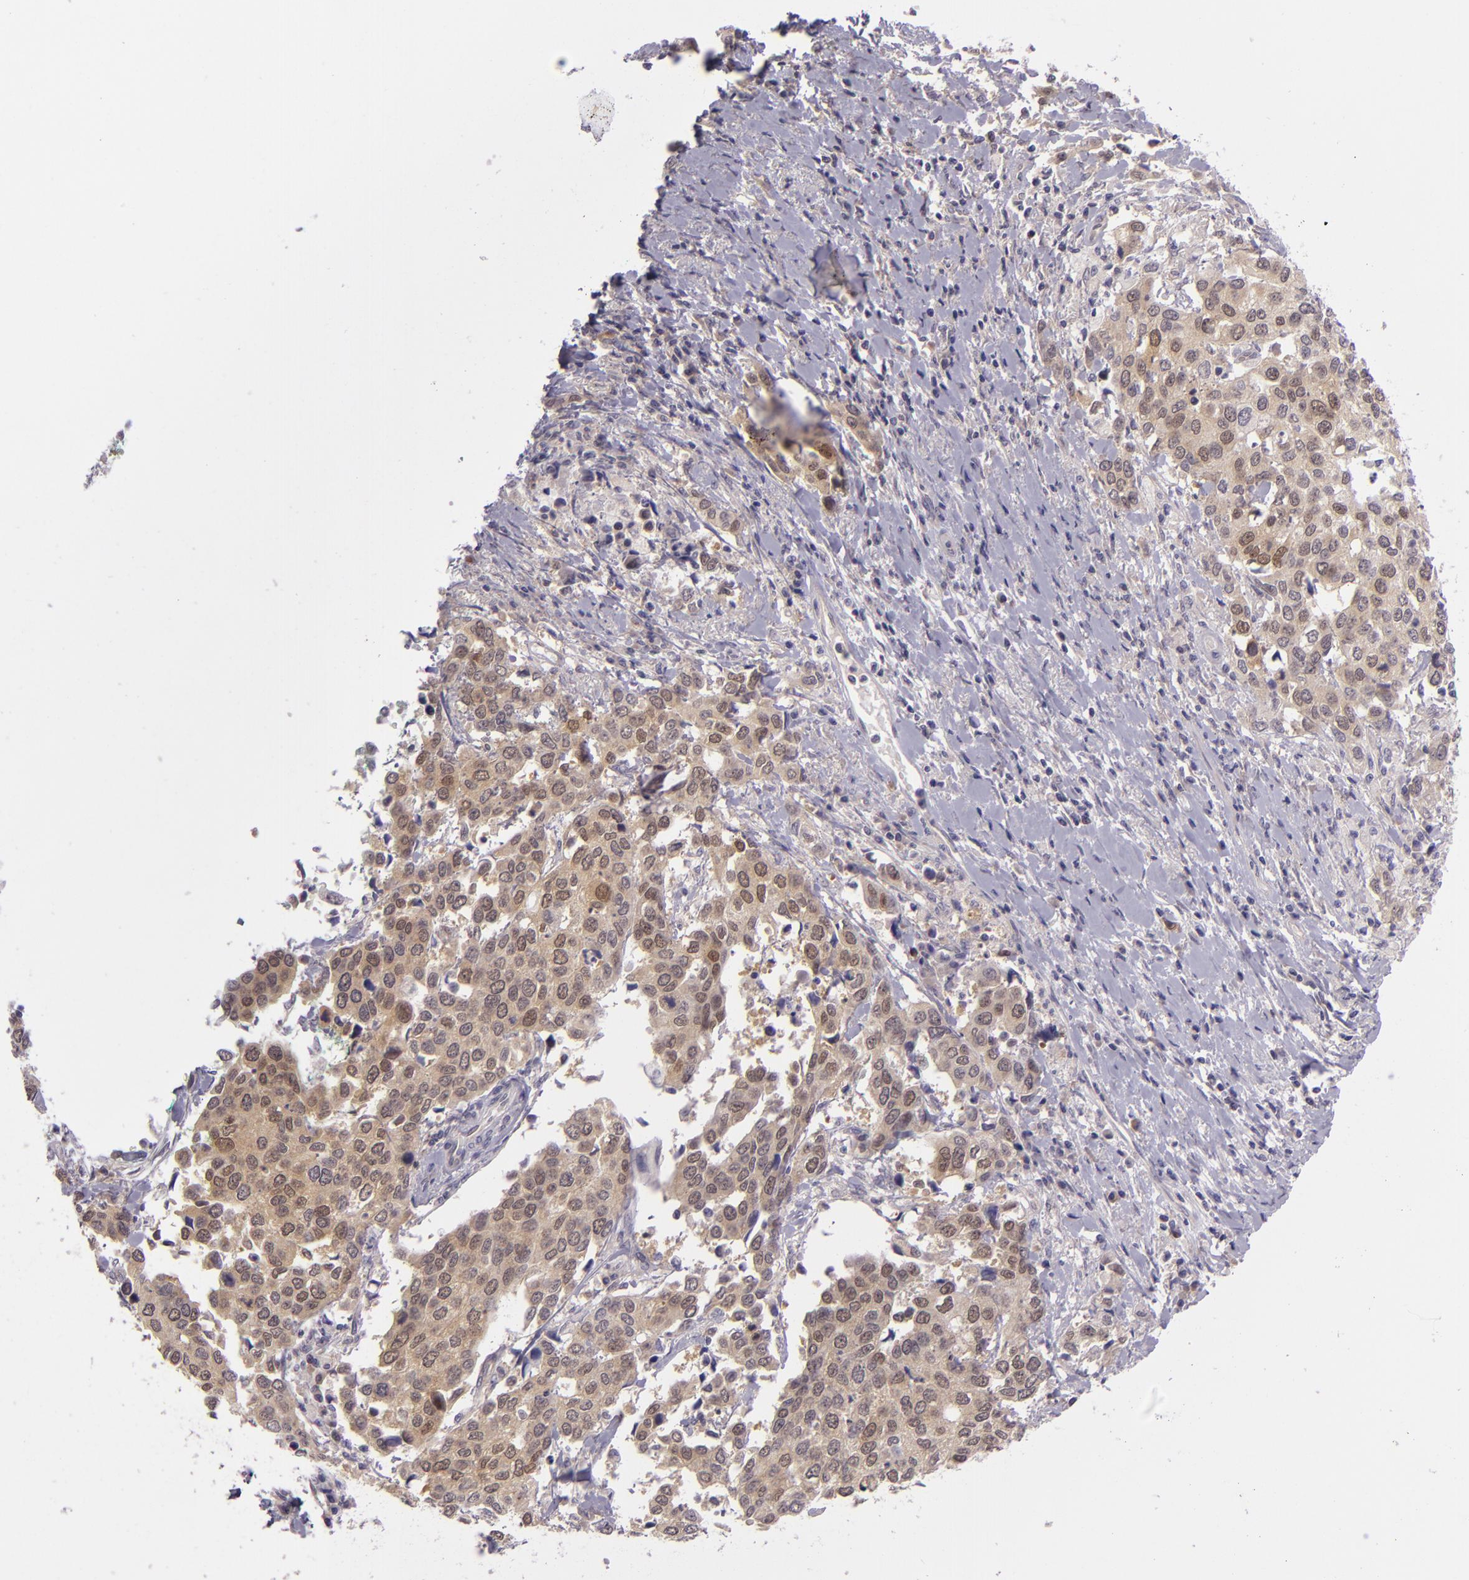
{"staining": {"intensity": "weak", "quantity": "25%-75%", "location": "cytoplasmic/membranous"}, "tissue": "cervical cancer", "cell_type": "Tumor cells", "image_type": "cancer", "snomed": [{"axis": "morphology", "description": "Squamous cell carcinoma, NOS"}, {"axis": "topography", "description": "Cervix"}], "caption": "Tumor cells show low levels of weak cytoplasmic/membranous positivity in approximately 25%-75% of cells in cervical cancer (squamous cell carcinoma).", "gene": "CSE1L", "patient": {"sex": "female", "age": 54}}